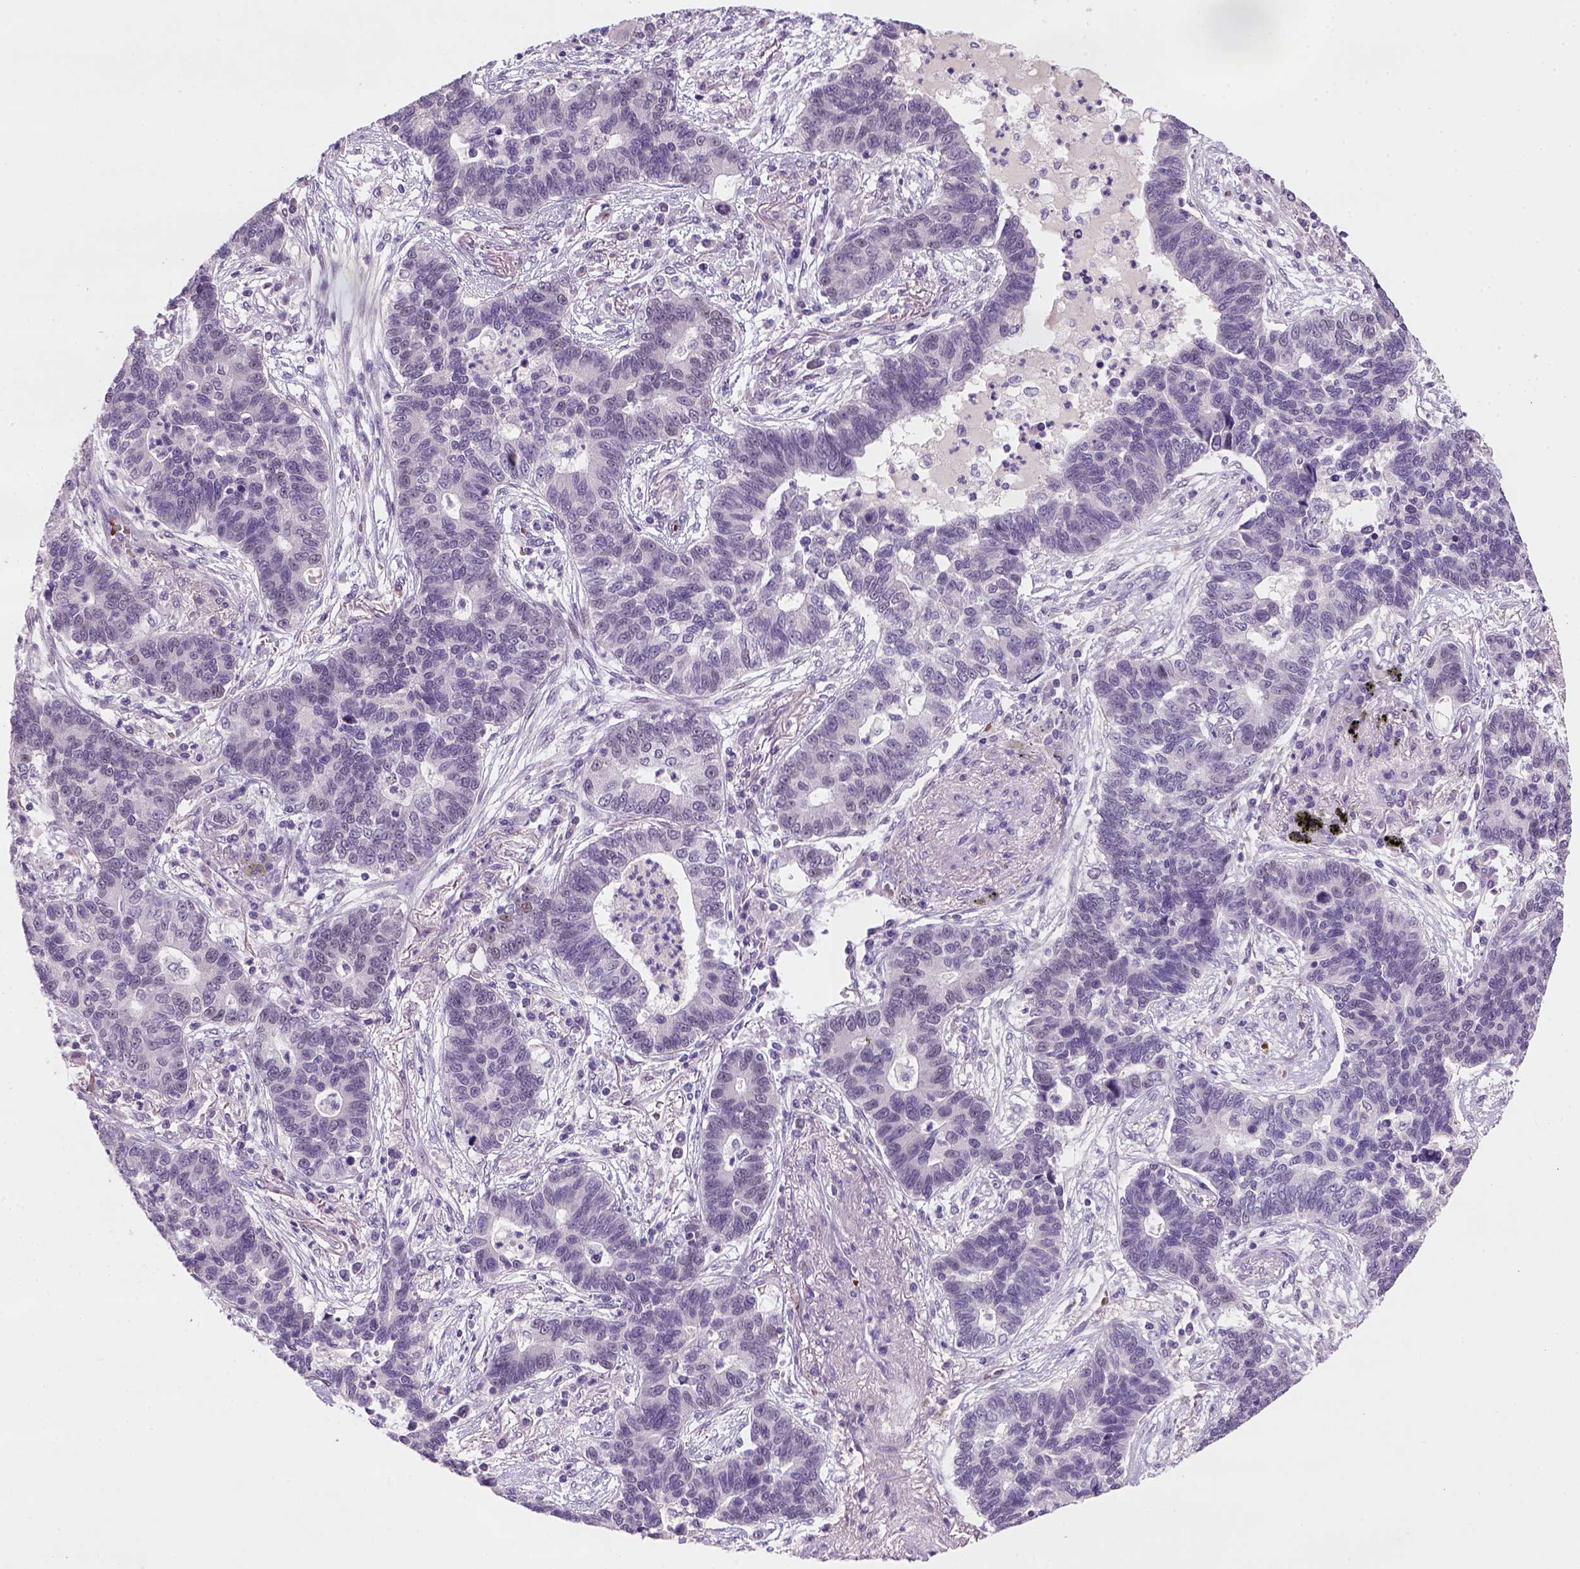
{"staining": {"intensity": "negative", "quantity": "none", "location": "none"}, "tissue": "lung cancer", "cell_type": "Tumor cells", "image_type": "cancer", "snomed": [{"axis": "morphology", "description": "Adenocarcinoma, NOS"}, {"axis": "topography", "description": "Lung"}], "caption": "High magnification brightfield microscopy of adenocarcinoma (lung) stained with DAB (3,3'-diaminobenzidine) (brown) and counterstained with hematoxylin (blue): tumor cells show no significant positivity.", "gene": "ZMAT4", "patient": {"sex": "female", "age": 57}}